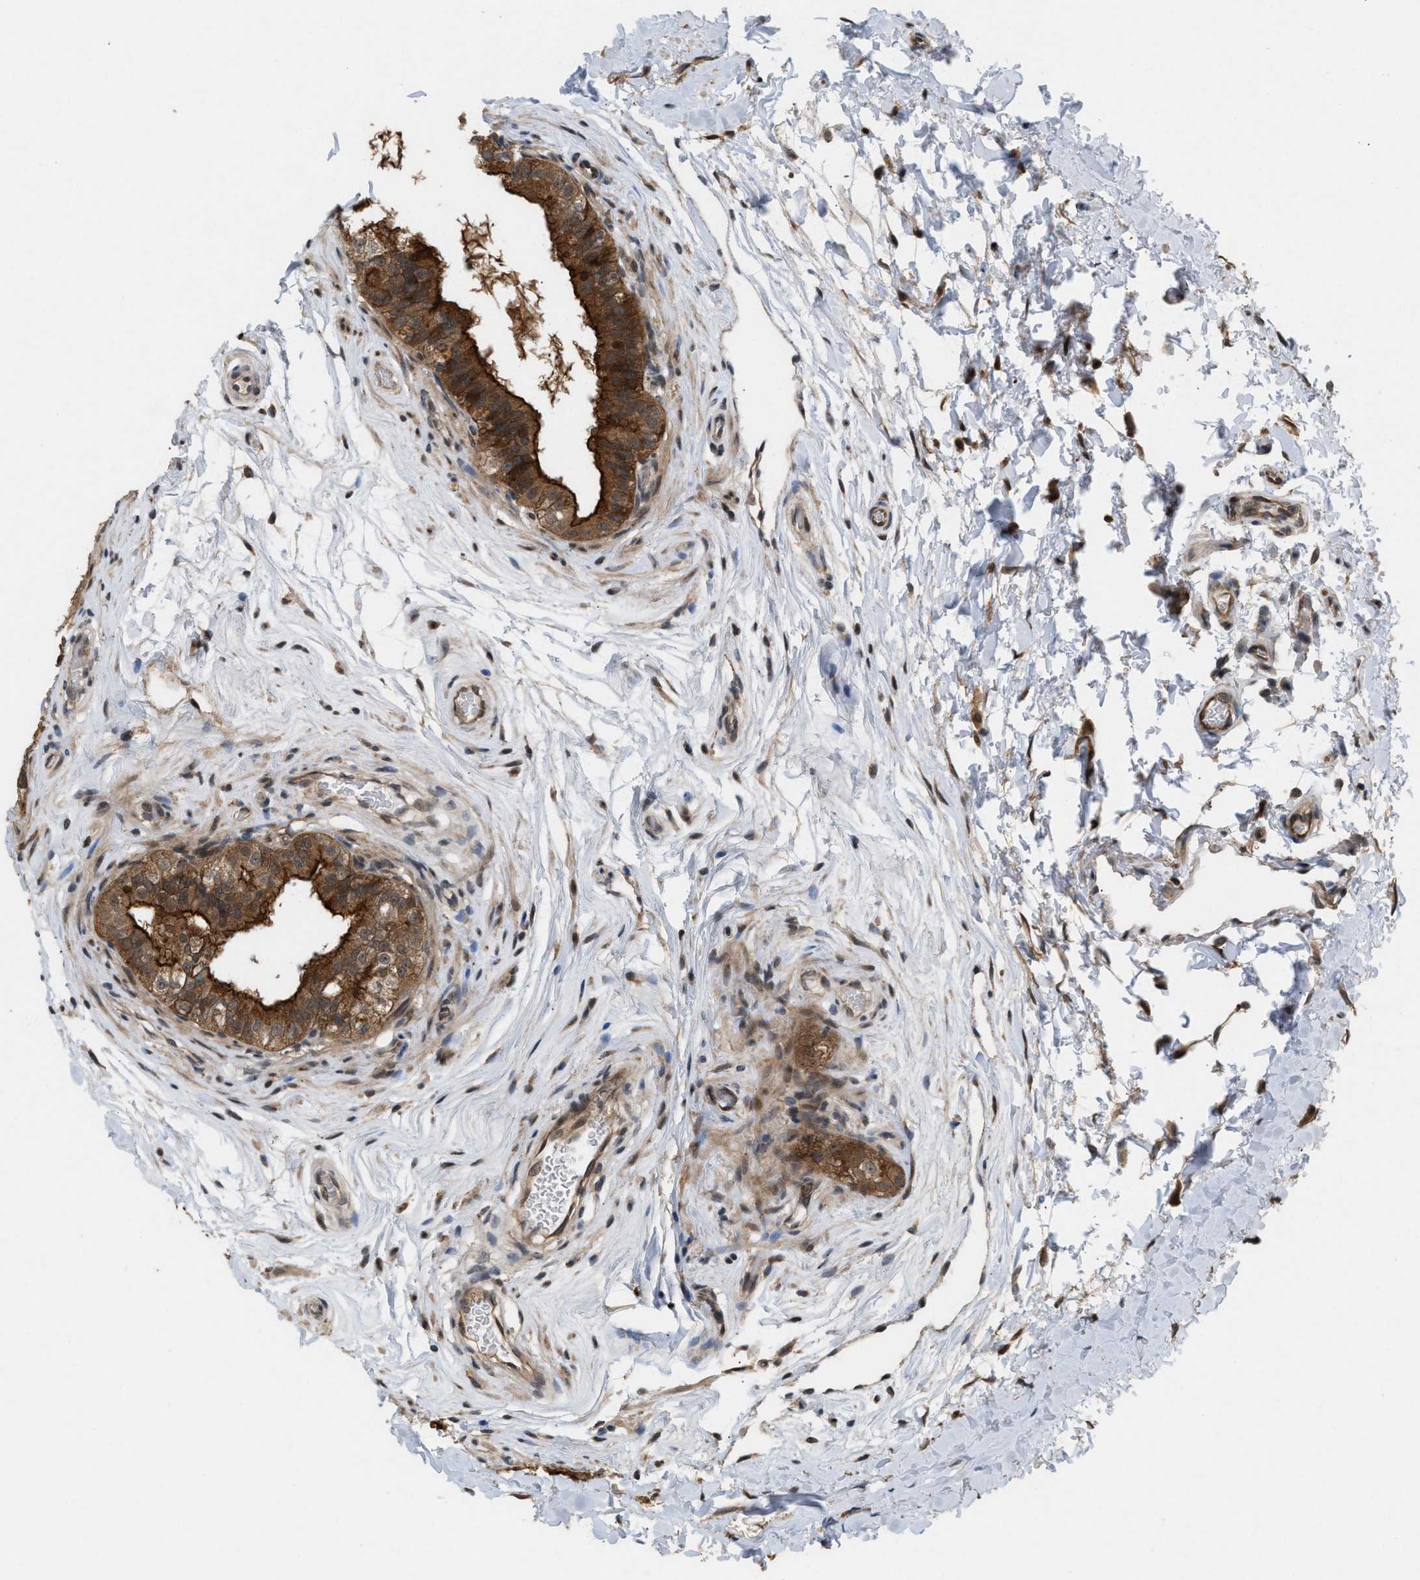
{"staining": {"intensity": "strong", "quantity": ">75%", "location": "cytoplasmic/membranous"}, "tissue": "epididymis", "cell_type": "Glandular cells", "image_type": "normal", "snomed": [{"axis": "morphology", "description": "Normal tissue, NOS"}, {"axis": "topography", "description": "Testis"}, {"axis": "topography", "description": "Epididymis"}], "caption": "This photomicrograph displays immunohistochemistry staining of normal human epididymis, with high strong cytoplasmic/membranous staining in approximately >75% of glandular cells.", "gene": "MFSD6", "patient": {"sex": "male", "age": 36}}